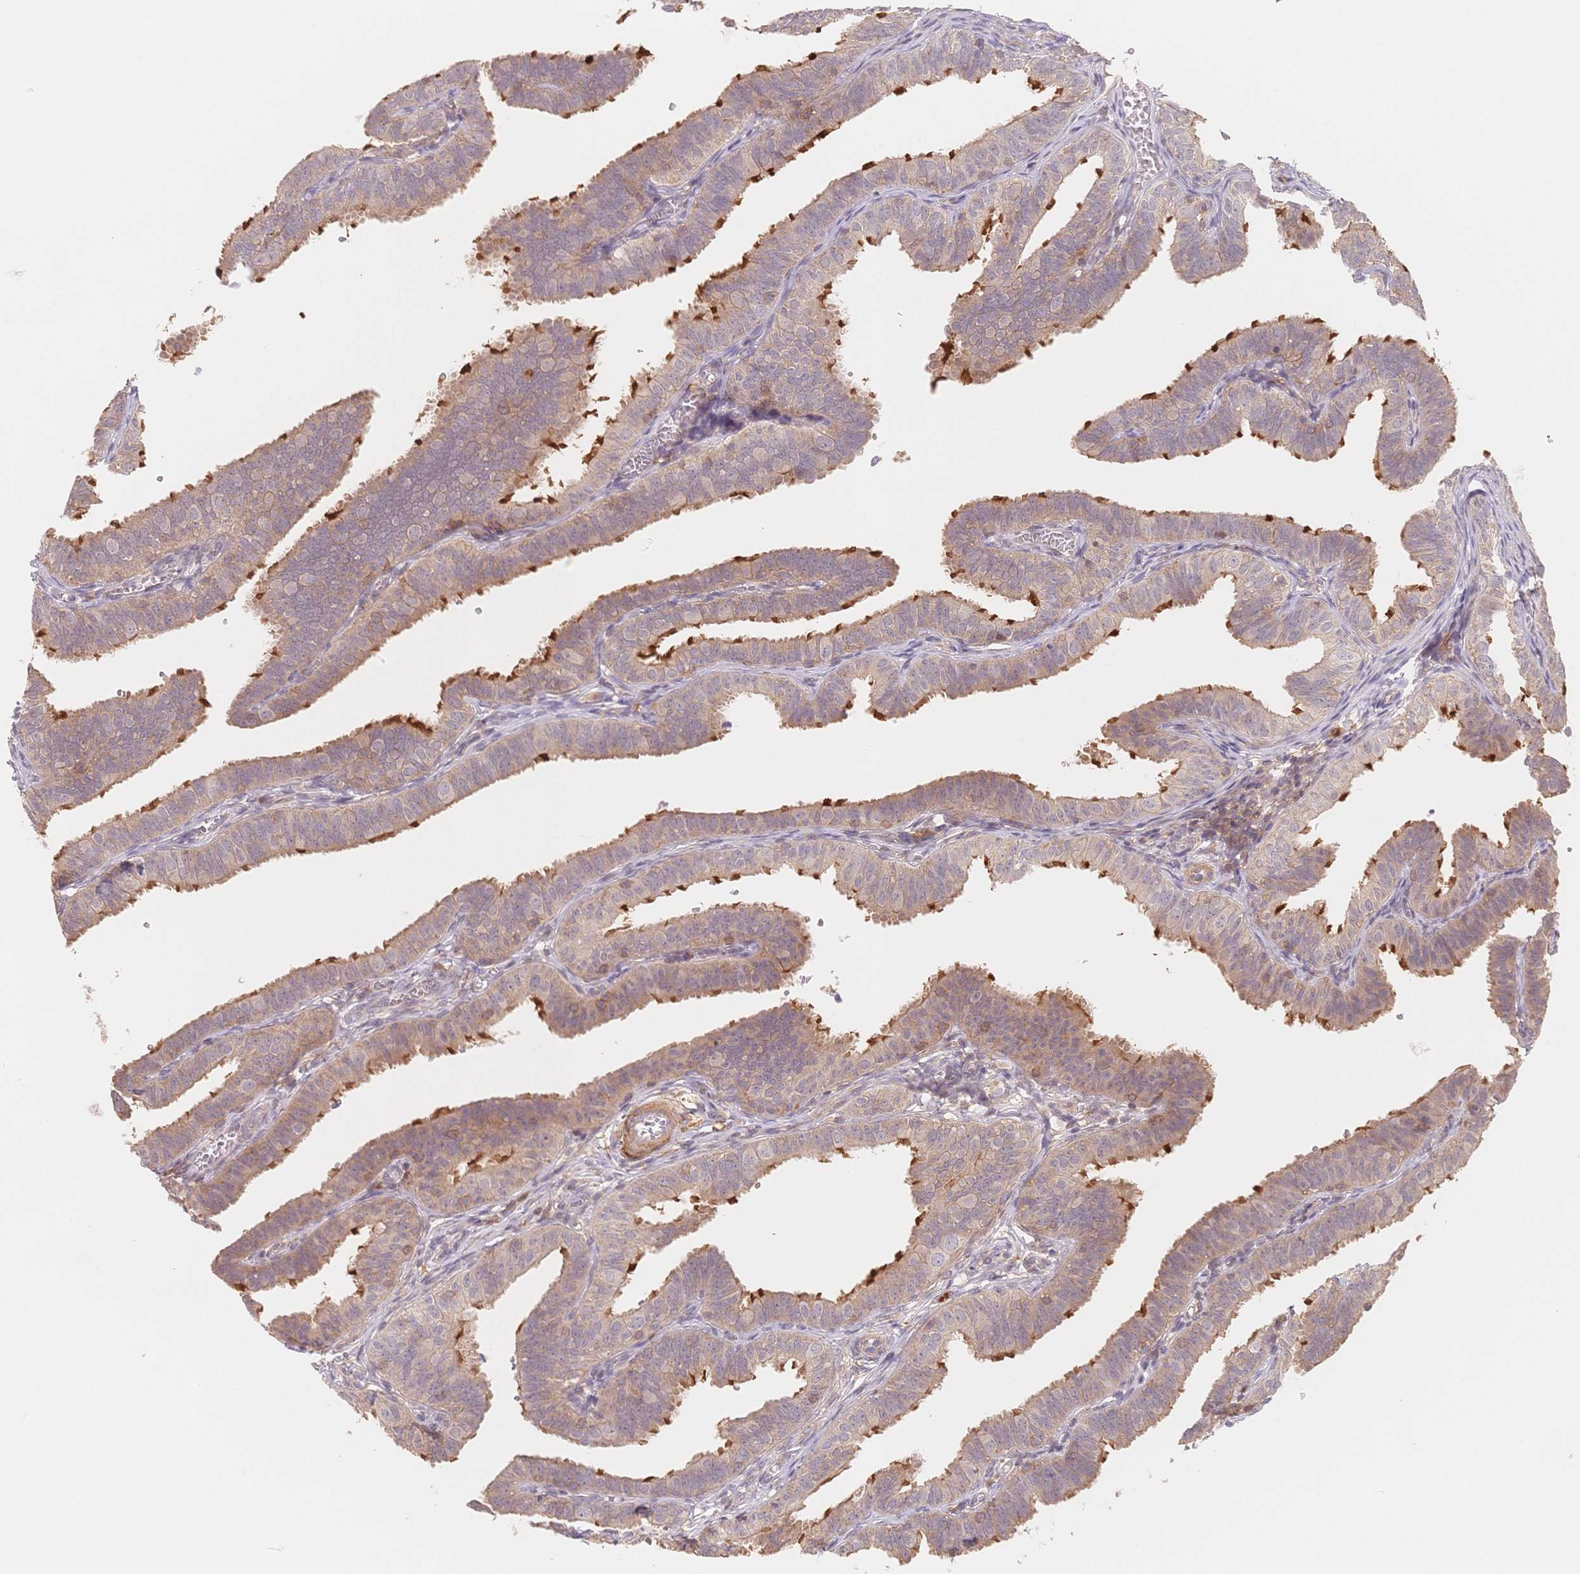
{"staining": {"intensity": "strong", "quantity": "<25%", "location": "cytoplasmic/membranous"}, "tissue": "fallopian tube", "cell_type": "Glandular cells", "image_type": "normal", "snomed": [{"axis": "morphology", "description": "Normal tissue, NOS"}, {"axis": "topography", "description": "Fallopian tube"}], "caption": "Glandular cells display strong cytoplasmic/membranous staining in about <25% of cells in benign fallopian tube. Nuclei are stained in blue.", "gene": "C12orf75", "patient": {"sex": "female", "age": 25}}